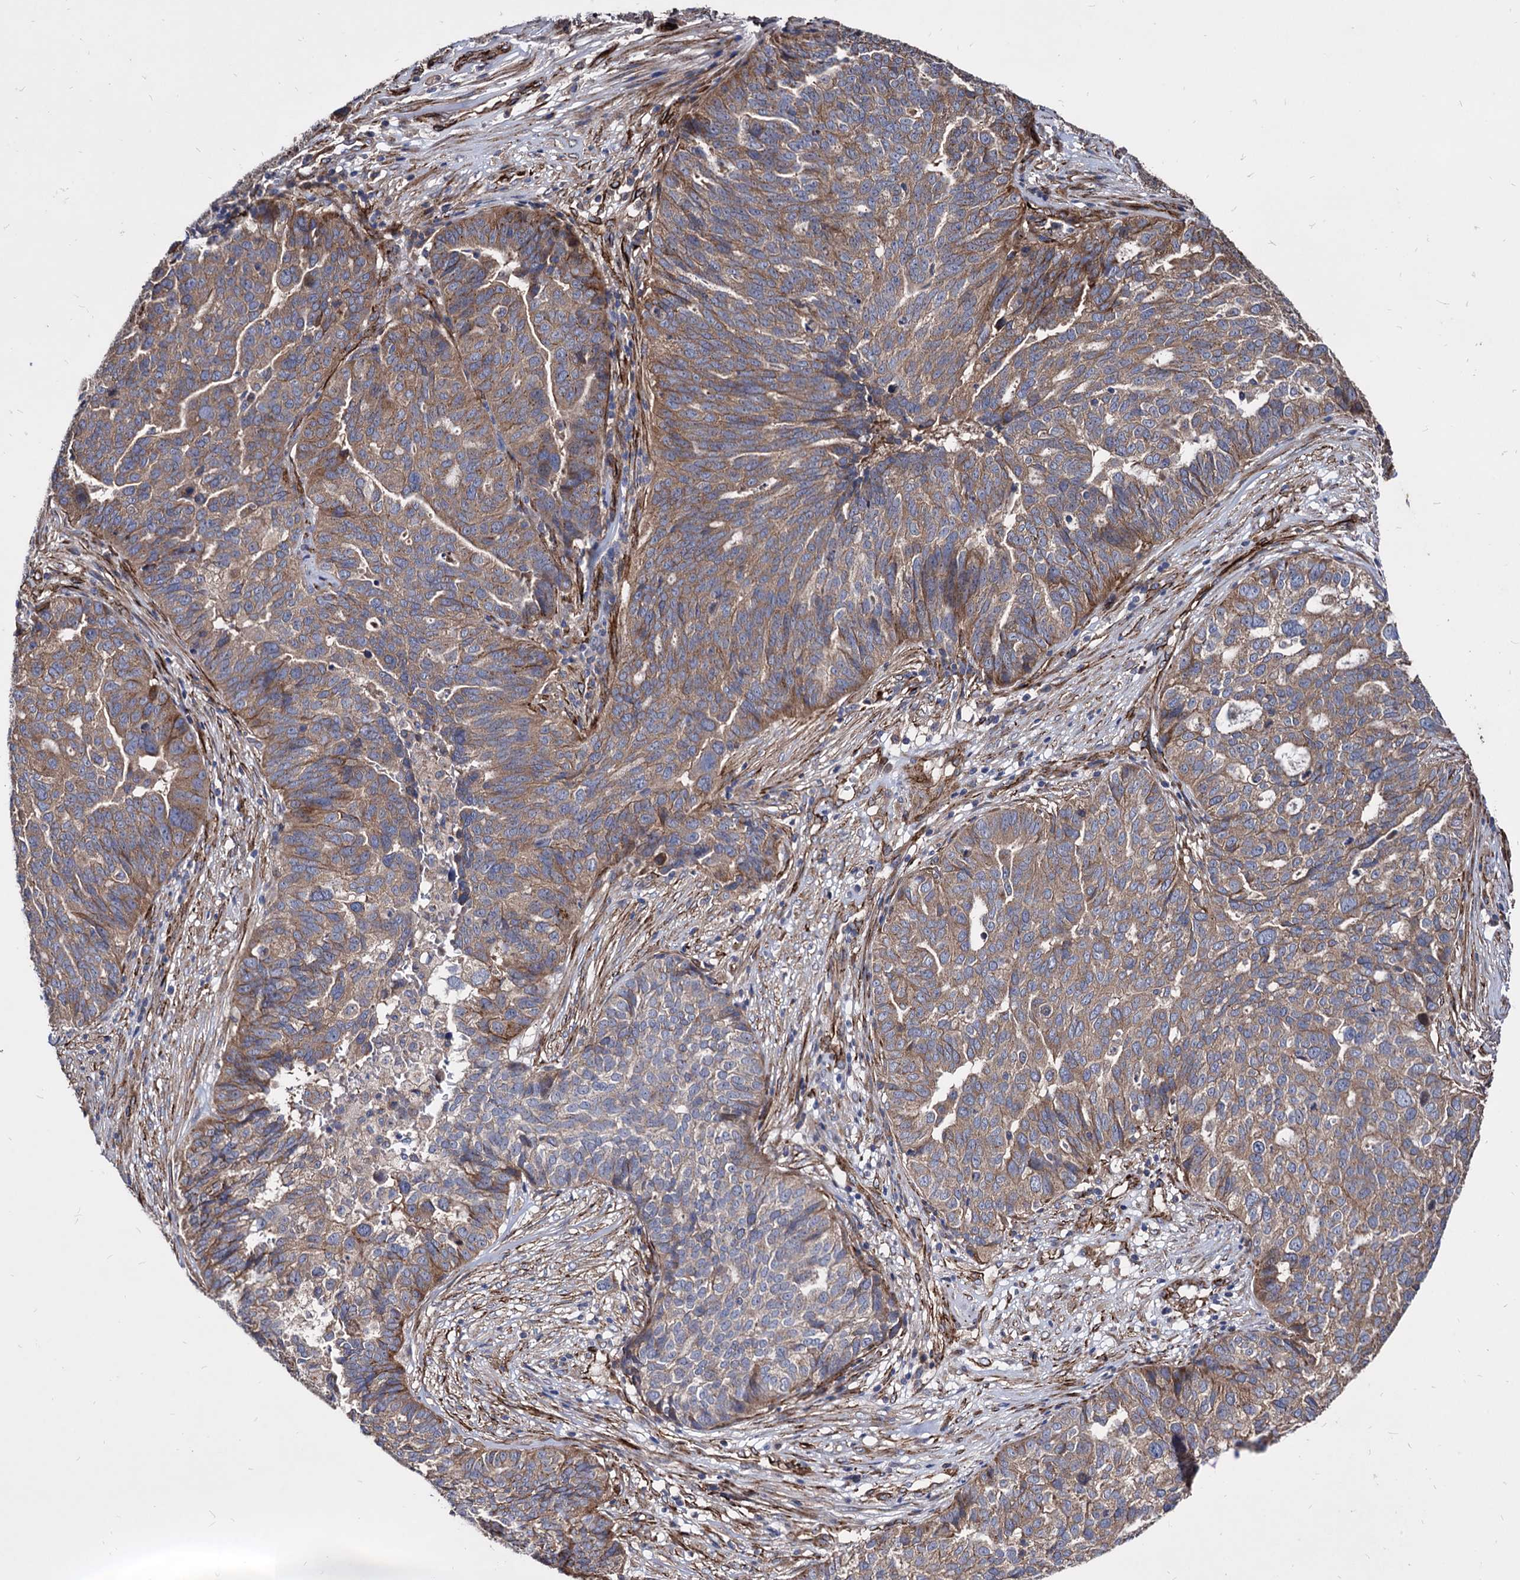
{"staining": {"intensity": "moderate", "quantity": ">75%", "location": "cytoplasmic/membranous"}, "tissue": "ovarian cancer", "cell_type": "Tumor cells", "image_type": "cancer", "snomed": [{"axis": "morphology", "description": "Cystadenocarcinoma, serous, NOS"}, {"axis": "topography", "description": "Ovary"}], "caption": "Ovarian cancer (serous cystadenocarcinoma) was stained to show a protein in brown. There is medium levels of moderate cytoplasmic/membranous expression in about >75% of tumor cells.", "gene": "WDR11", "patient": {"sex": "female", "age": 59}}